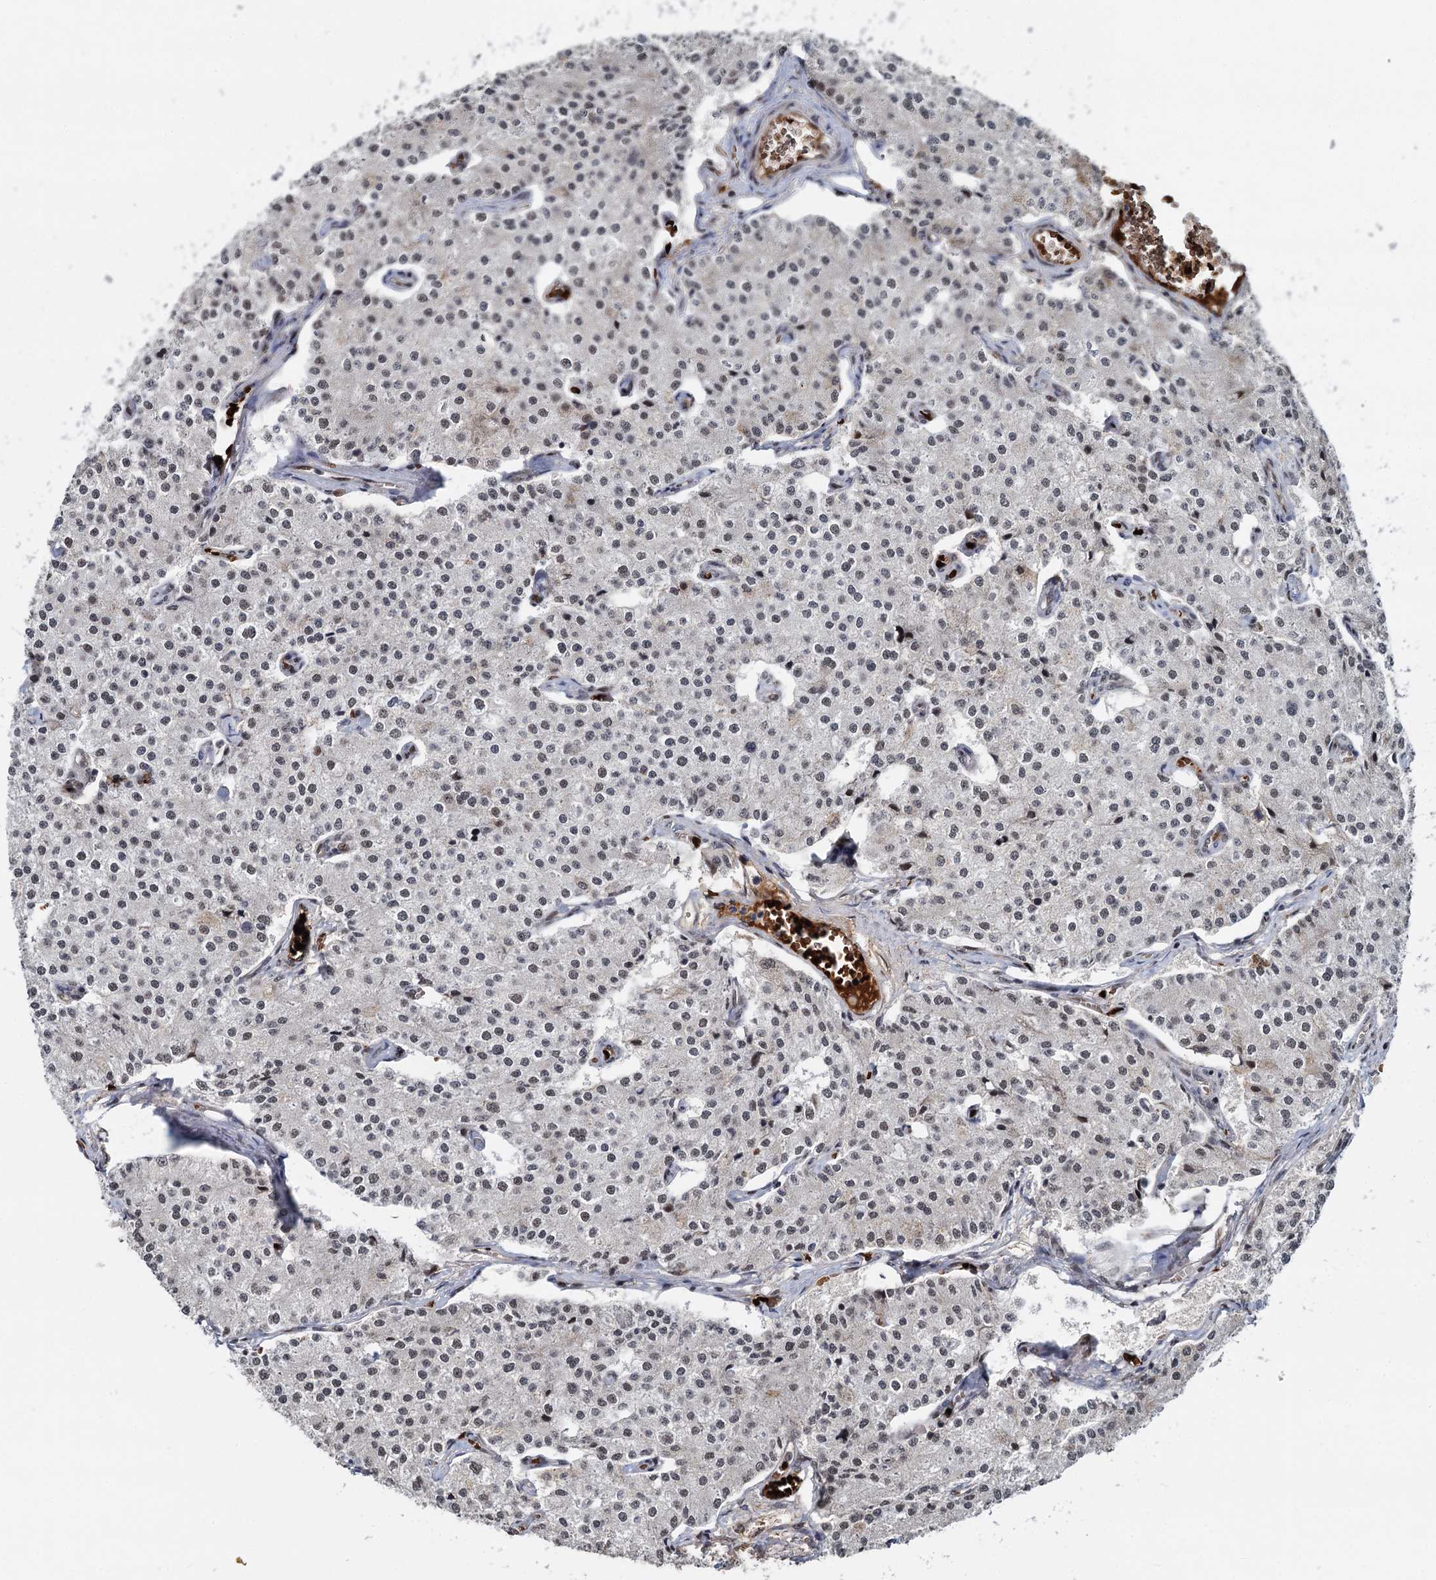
{"staining": {"intensity": "weak", "quantity": "<25%", "location": "nuclear"}, "tissue": "carcinoid", "cell_type": "Tumor cells", "image_type": "cancer", "snomed": [{"axis": "morphology", "description": "Carcinoid, malignant, NOS"}, {"axis": "topography", "description": "Colon"}], "caption": "Malignant carcinoid was stained to show a protein in brown. There is no significant positivity in tumor cells.", "gene": "FANCI", "patient": {"sex": "female", "age": 52}}